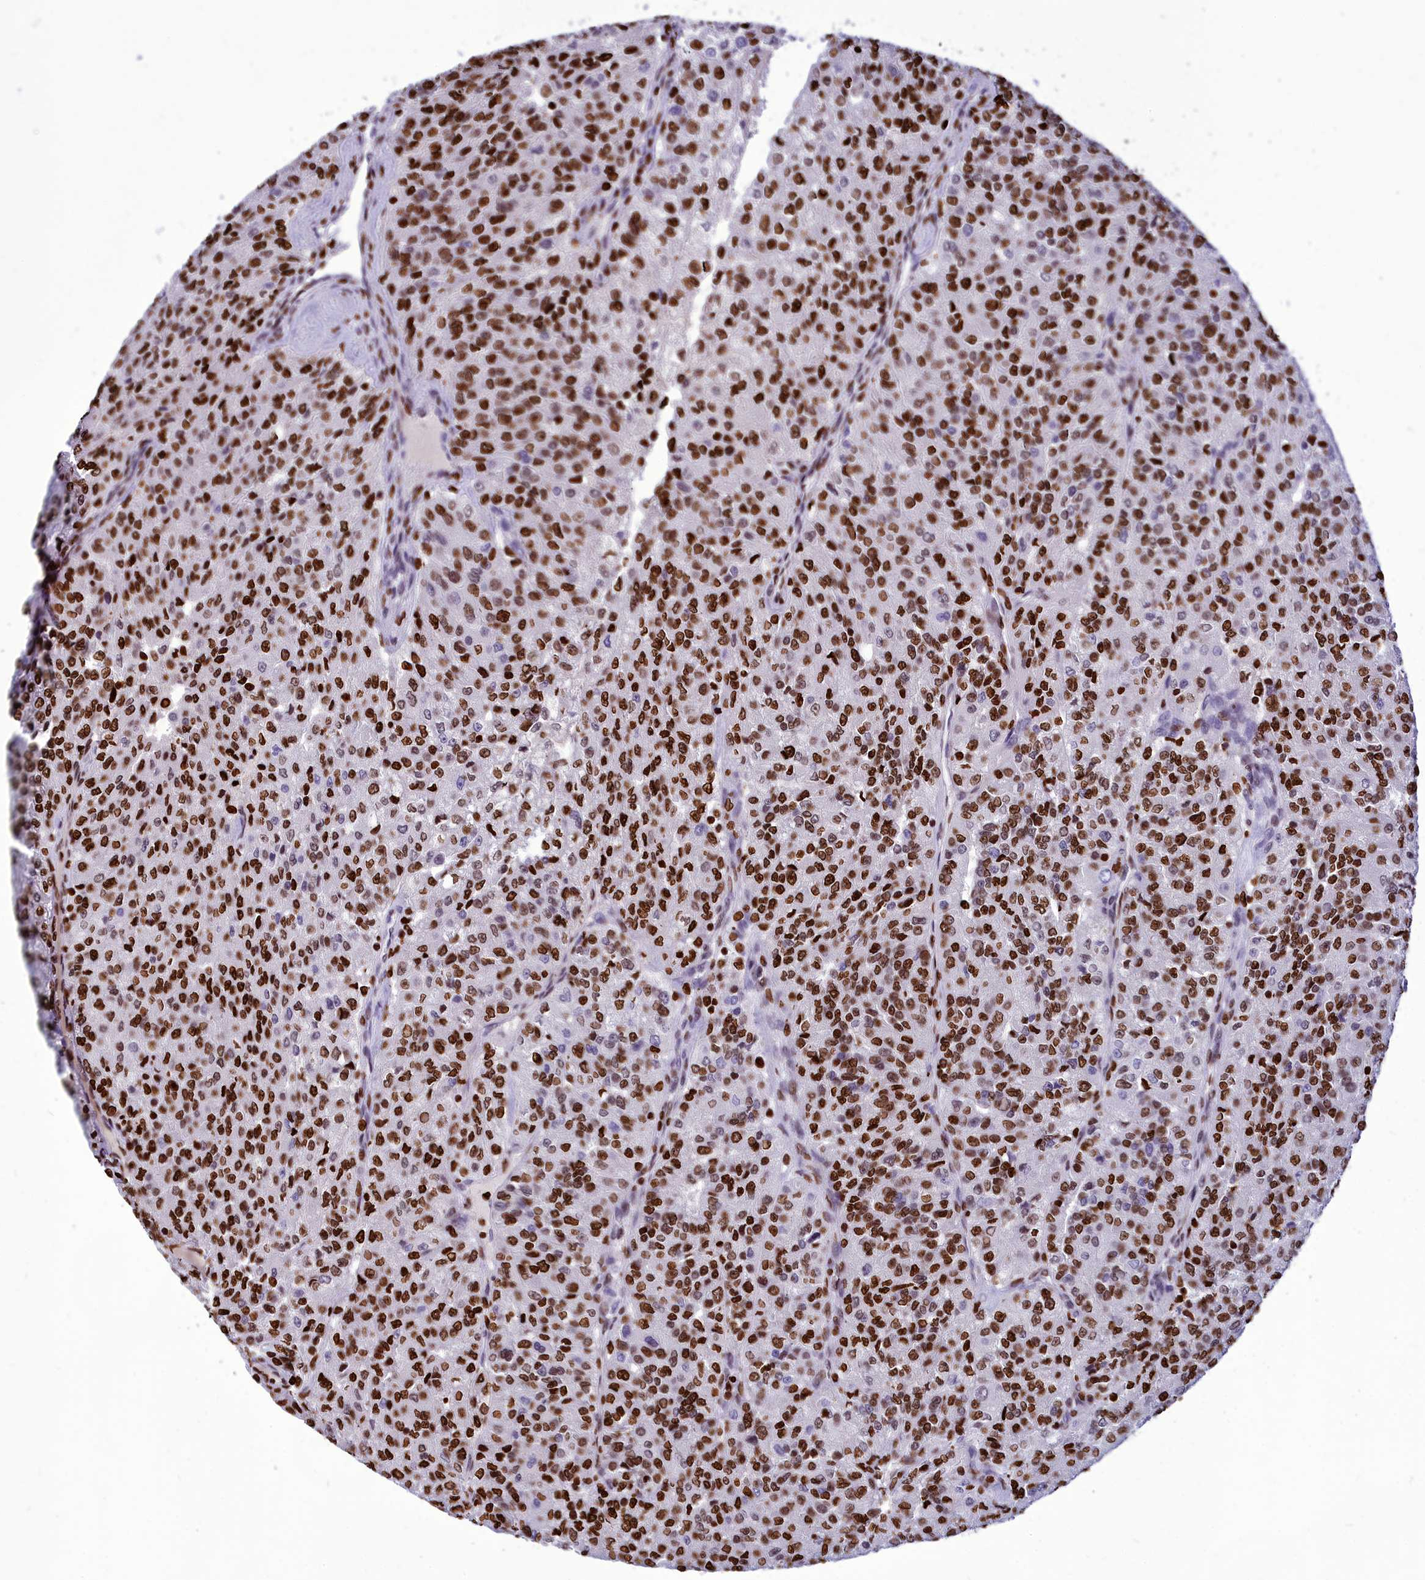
{"staining": {"intensity": "strong", "quantity": ">75%", "location": "nuclear"}, "tissue": "renal cancer", "cell_type": "Tumor cells", "image_type": "cancer", "snomed": [{"axis": "morphology", "description": "Adenocarcinoma, NOS"}, {"axis": "topography", "description": "Kidney"}], "caption": "Tumor cells reveal high levels of strong nuclear positivity in approximately >75% of cells in renal cancer (adenocarcinoma).", "gene": "AKAP17A", "patient": {"sex": "female", "age": 63}}